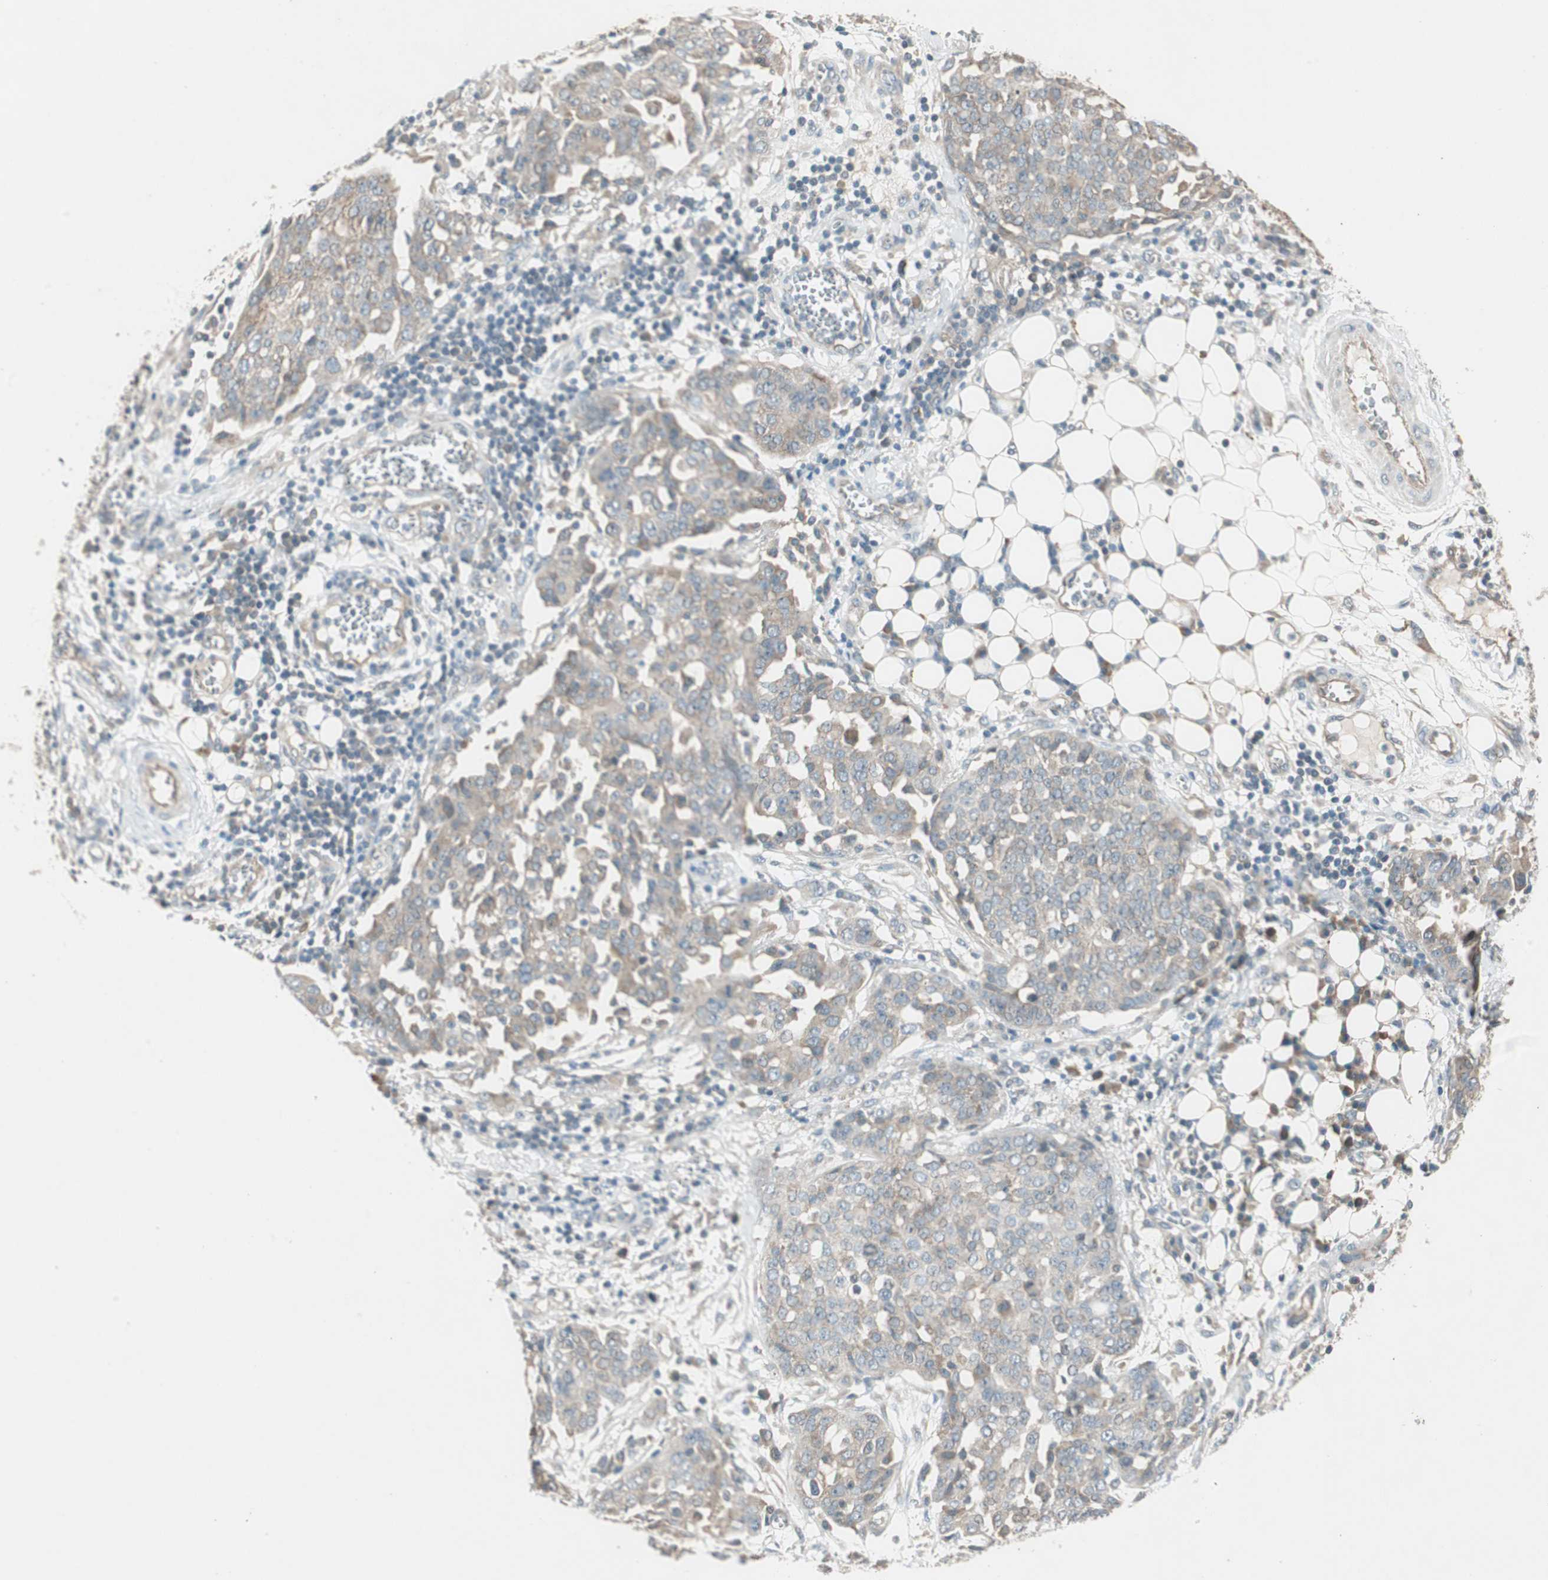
{"staining": {"intensity": "weak", "quantity": "25%-75%", "location": "cytoplasmic/membranous"}, "tissue": "ovarian cancer", "cell_type": "Tumor cells", "image_type": "cancer", "snomed": [{"axis": "morphology", "description": "Cystadenocarcinoma, serous, NOS"}, {"axis": "topography", "description": "Soft tissue"}, {"axis": "topography", "description": "Ovary"}], "caption": "The image reveals immunohistochemical staining of ovarian serous cystadenocarcinoma. There is weak cytoplasmic/membranous positivity is identified in approximately 25%-75% of tumor cells.", "gene": "NCLN", "patient": {"sex": "female", "age": 57}}